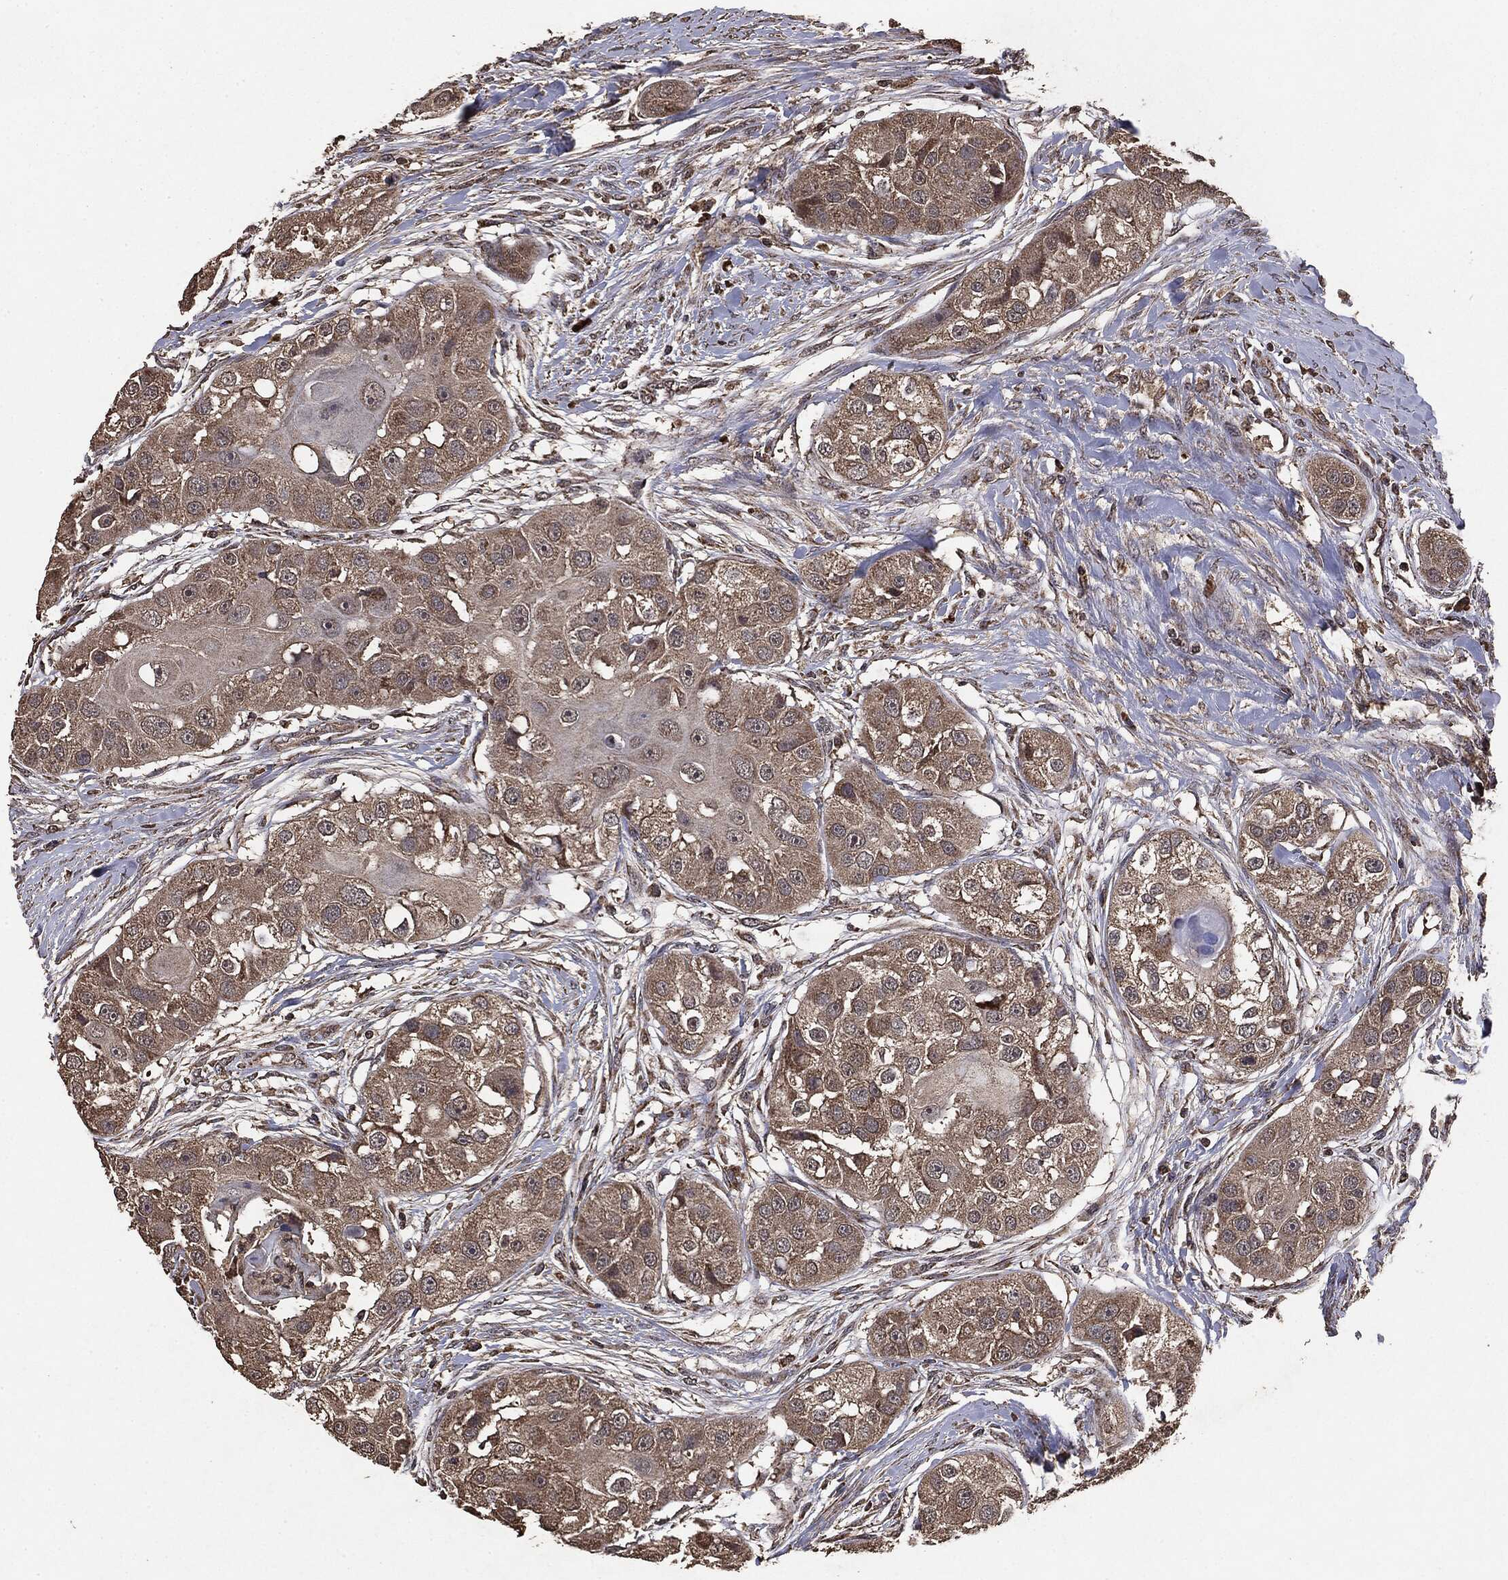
{"staining": {"intensity": "moderate", "quantity": ">75%", "location": "cytoplasmic/membranous"}, "tissue": "head and neck cancer", "cell_type": "Tumor cells", "image_type": "cancer", "snomed": [{"axis": "morphology", "description": "Normal tissue, NOS"}, {"axis": "morphology", "description": "Squamous cell carcinoma, NOS"}, {"axis": "topography", "description": "Skeletal muscle"}, {"axis": "topography", "description": "Head-Neck"}], "caption": "Head and neck cancer (squamous cell carcinoma) was stained to show a protein in brown. There is medium levels of moderate cytoplasmic/membranous positivity in about >75% of tumor cells.", "gene": "MTOR", "patient": {"sex": "male", "age": 51}}